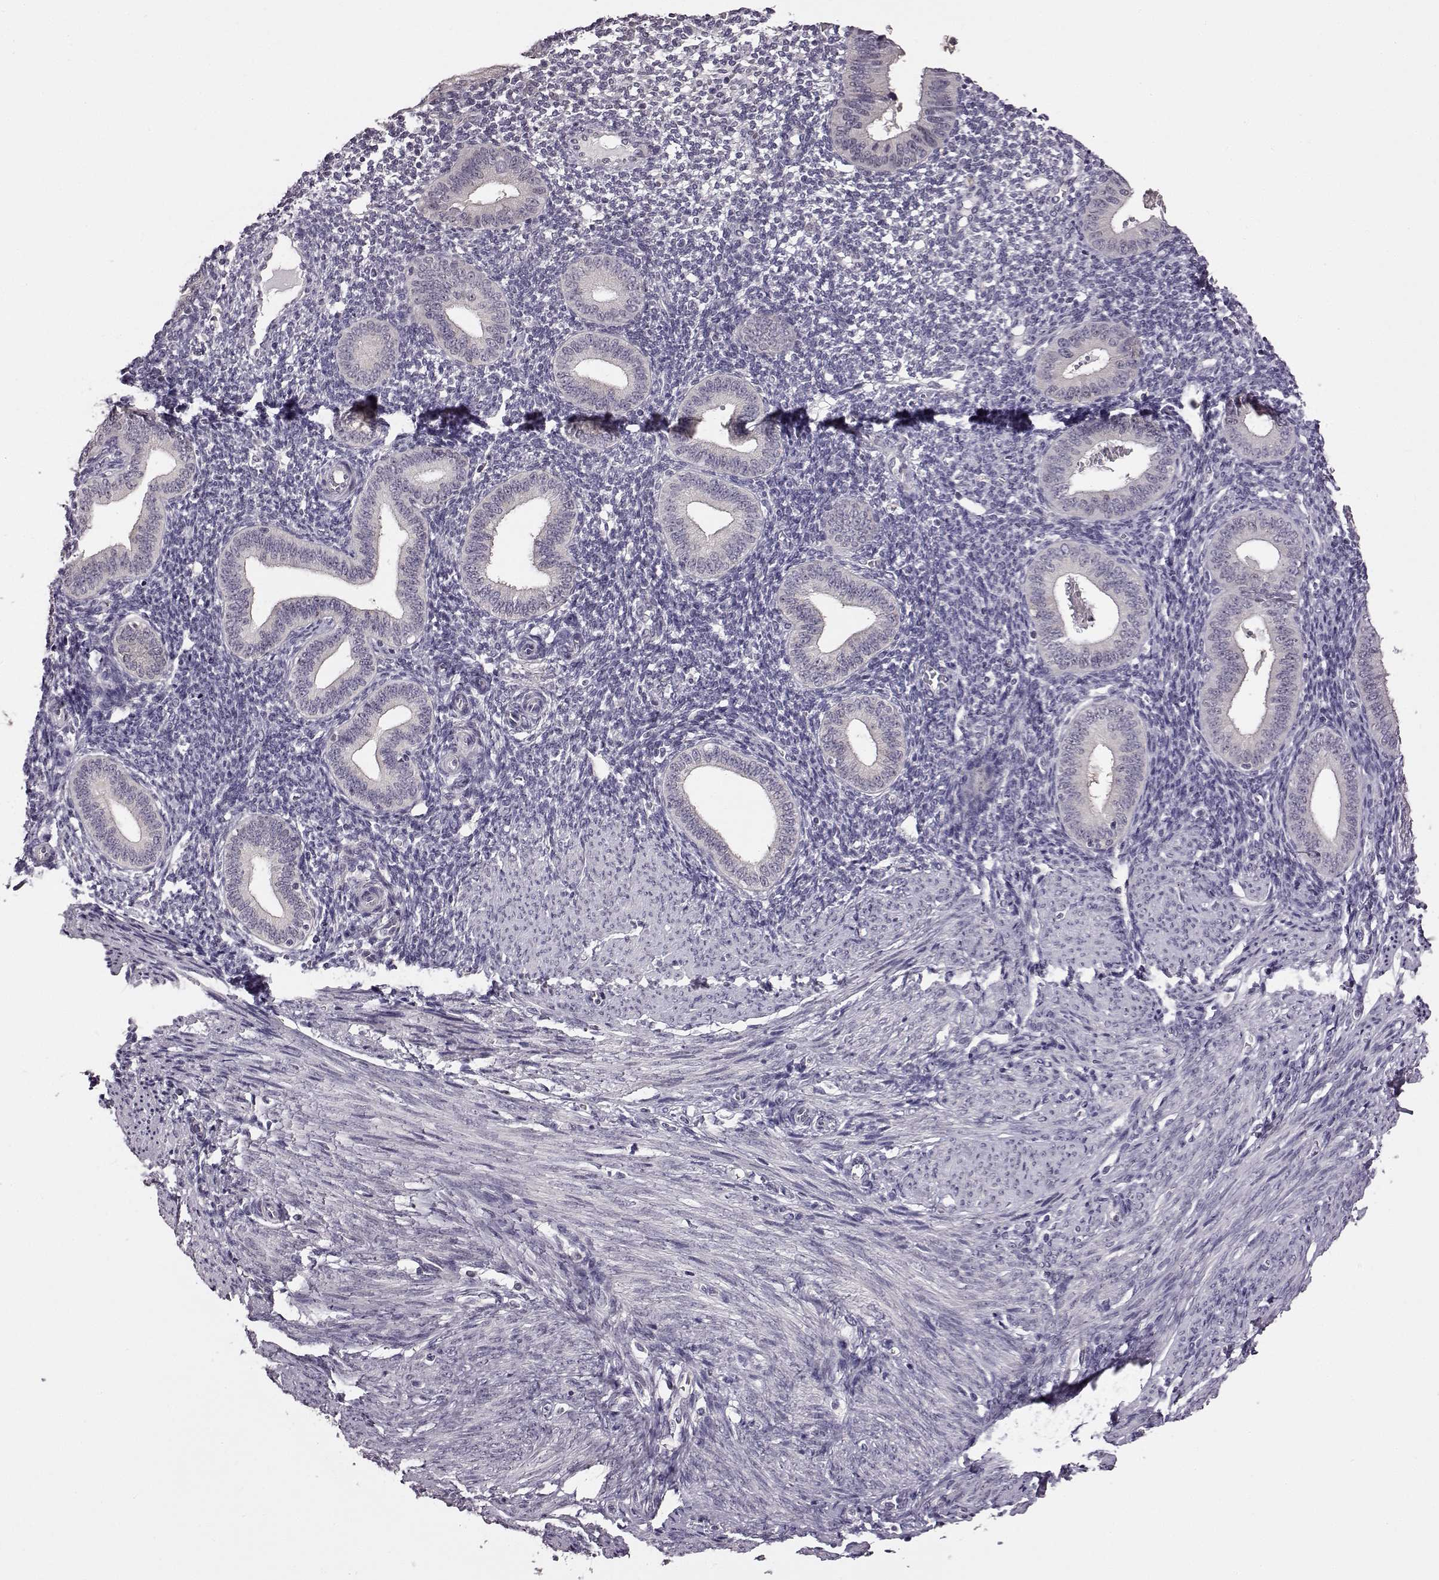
{"staining": {"intensity": "negative", "quantity": "none", "location": "none"}, "tissue": "endometrium", "cell_type": "Cells in endometrial stroma", "image_type": "normal", "snomed": [{"axis": "morphology", "description": "Normal tissue, NOS"}, {"axis": "topography", "description": "Endometrium"}], "caption": "Protein analysis of benign endometrium shows no significant staining in cells in endometrial stroma. The staining is performed using DAB brown chromogen with nuclei counter-stained in using hematoxylin.", "gene": "C10orf62", "patient": {"sex": "female", "age": 40}}